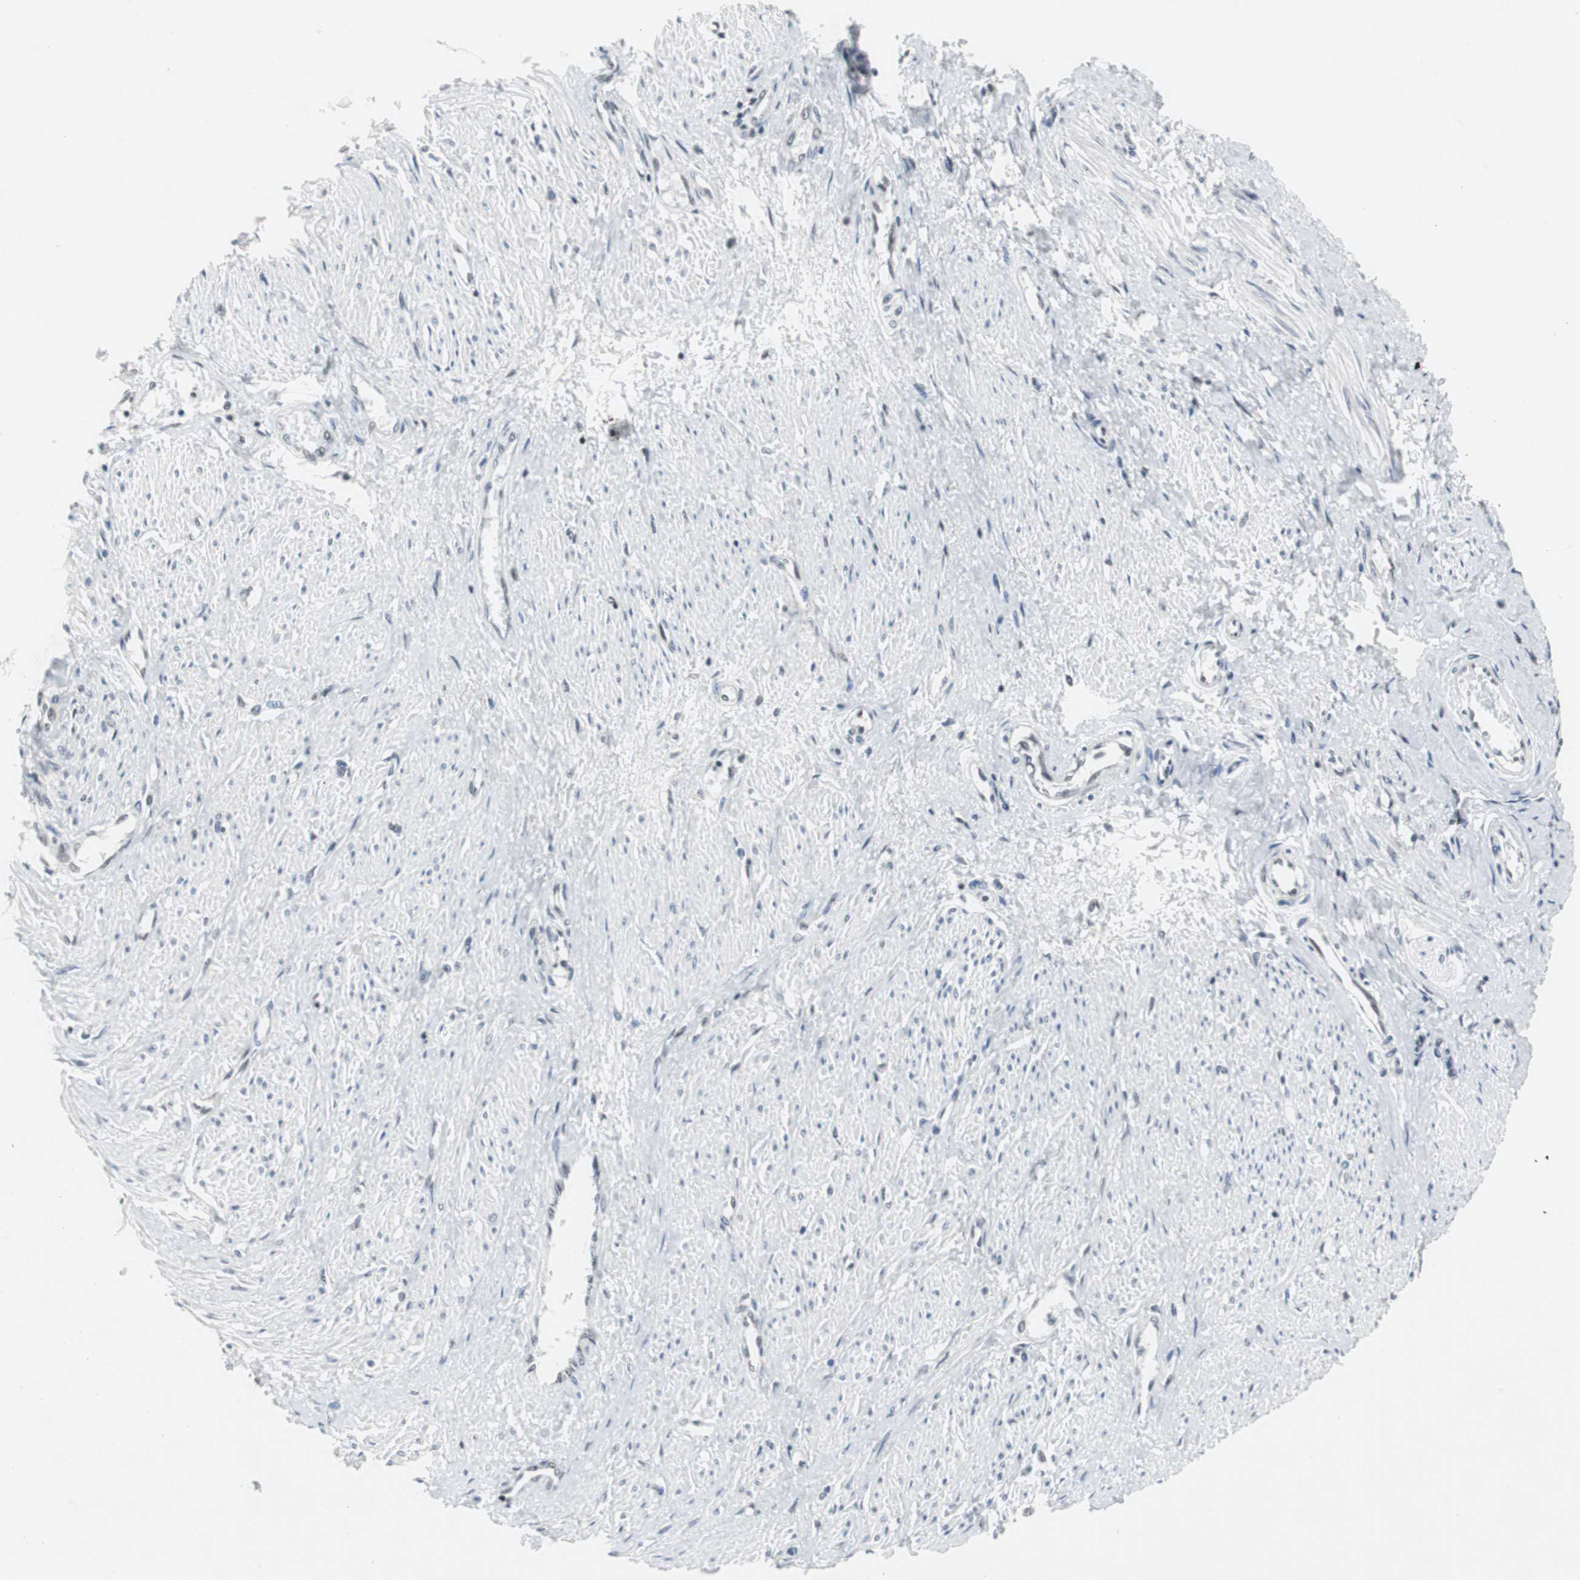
{"staining": {"intensity": "moderate", "quantity": "25%-75%", "location": "nuclear"}, "tissue": "smooth muscle", "cell_type": "Smooth muscle cells", "image_type": "normal", "snomed": [{"axis": "morphology", "description": "Normal tissue, NOS"}, {"axis": "topography", "description": "Smooth muscle"}, {"axis": "topography", "description": "Uterus"}], "caption": "Immunohistochemical staining of unremarkable smooth muscle shows moderate nuclear protein staining in approximately 25%-75% of smooth muscle cells. The protein is shown in brown color, while the nuclei are stained blue.", "gene": "RAD9A", "patient": {"sex": "female", "age": 39}}